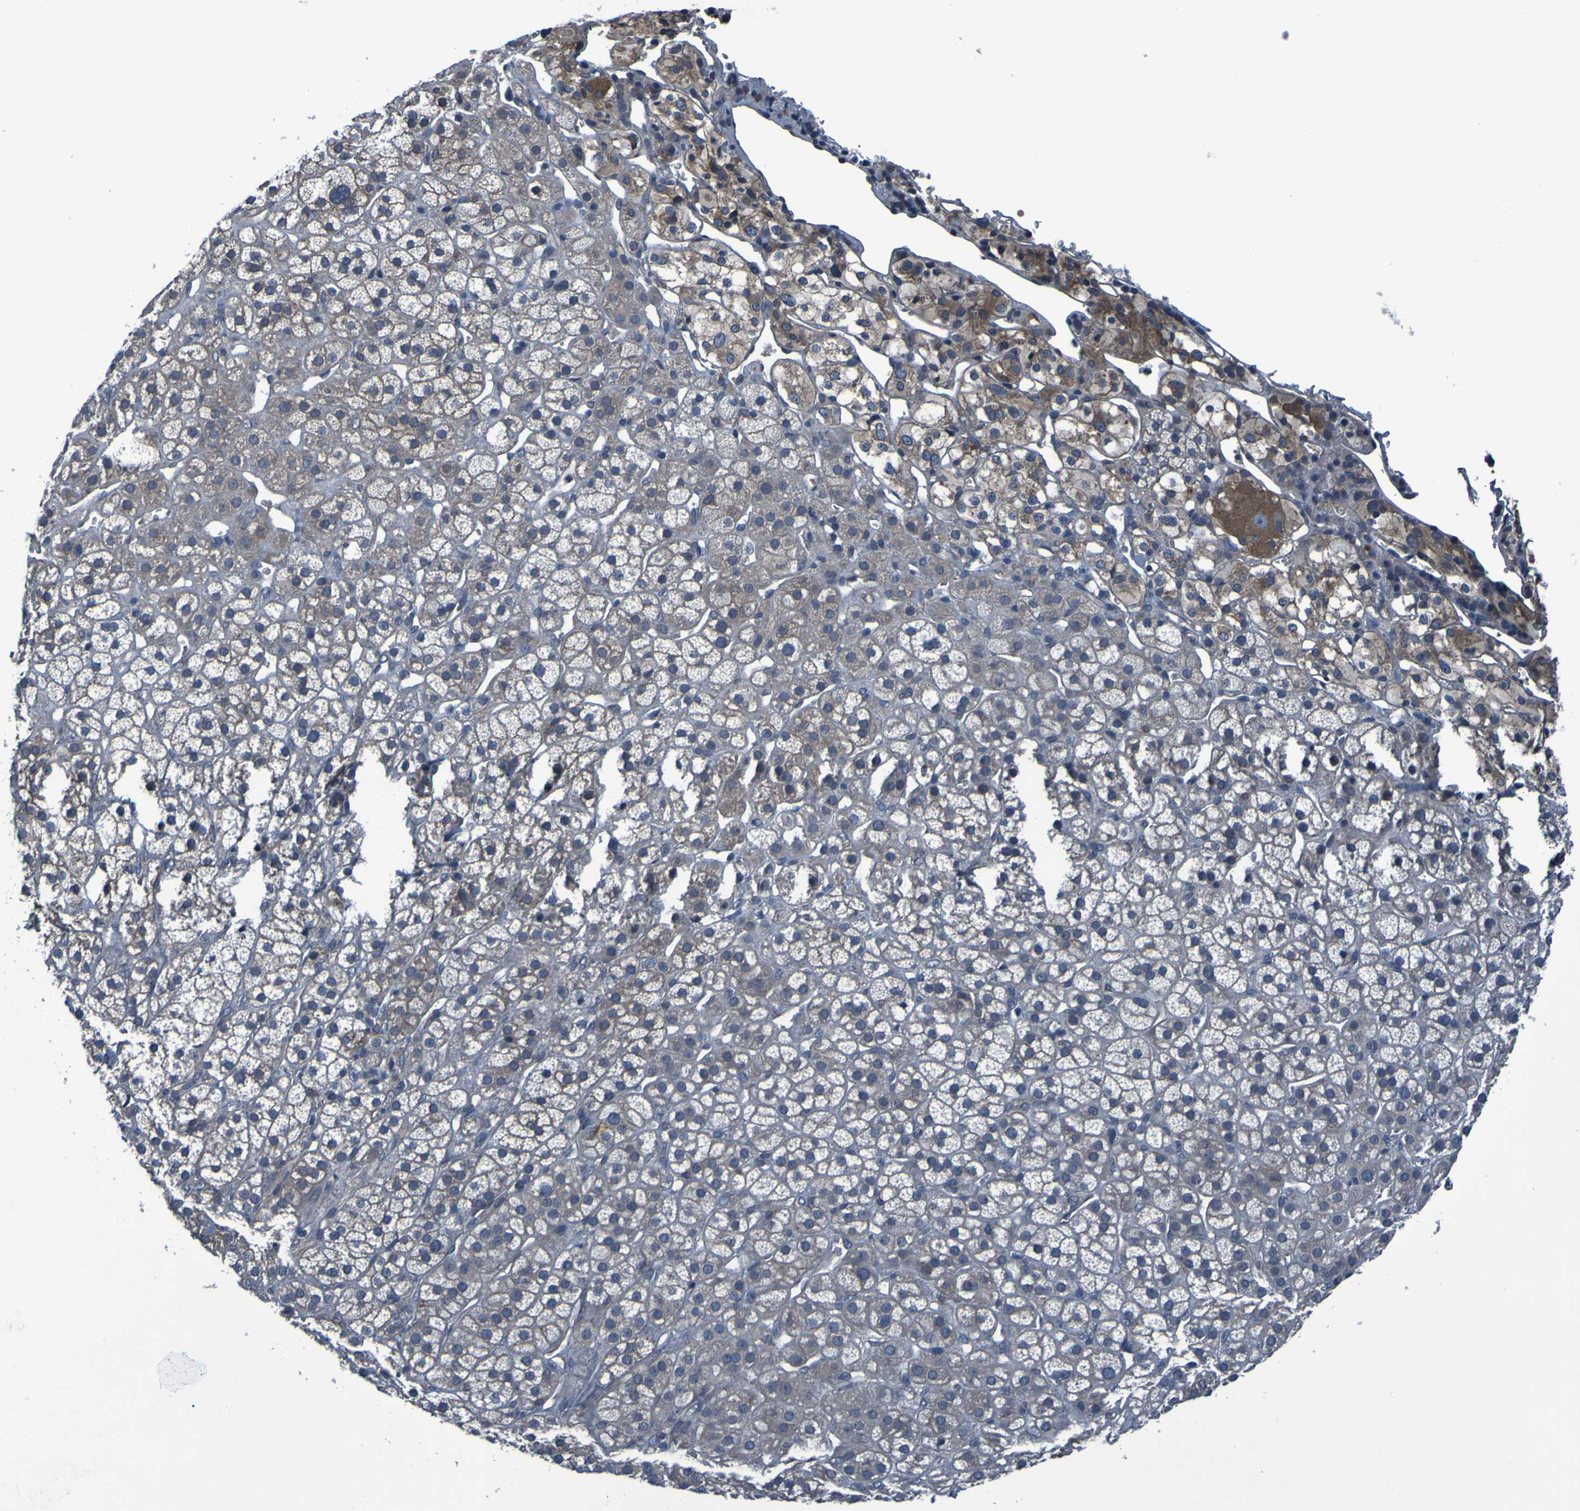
{"staining": {"intensity": "moderate", "quantity": "<25%", "location": "cytoplasmic/membranous"}, "tissue": "adrenal gland", "cell_type": "Glandular cells", "image_type": "normal", "snomed": [{"axis": "morphology", "description": "Normal tissue, NOS"}, {"axis": "topography", "description": "Adrenal gland"}], "caption": "Adrenal gland stained for a protein (brown) displays moderate cytoplasmic/membranous positive positivity in about <25% of glandular cells.", "gene": "GRAMD1A", "patient": {"sex": "male", "age": 56}}